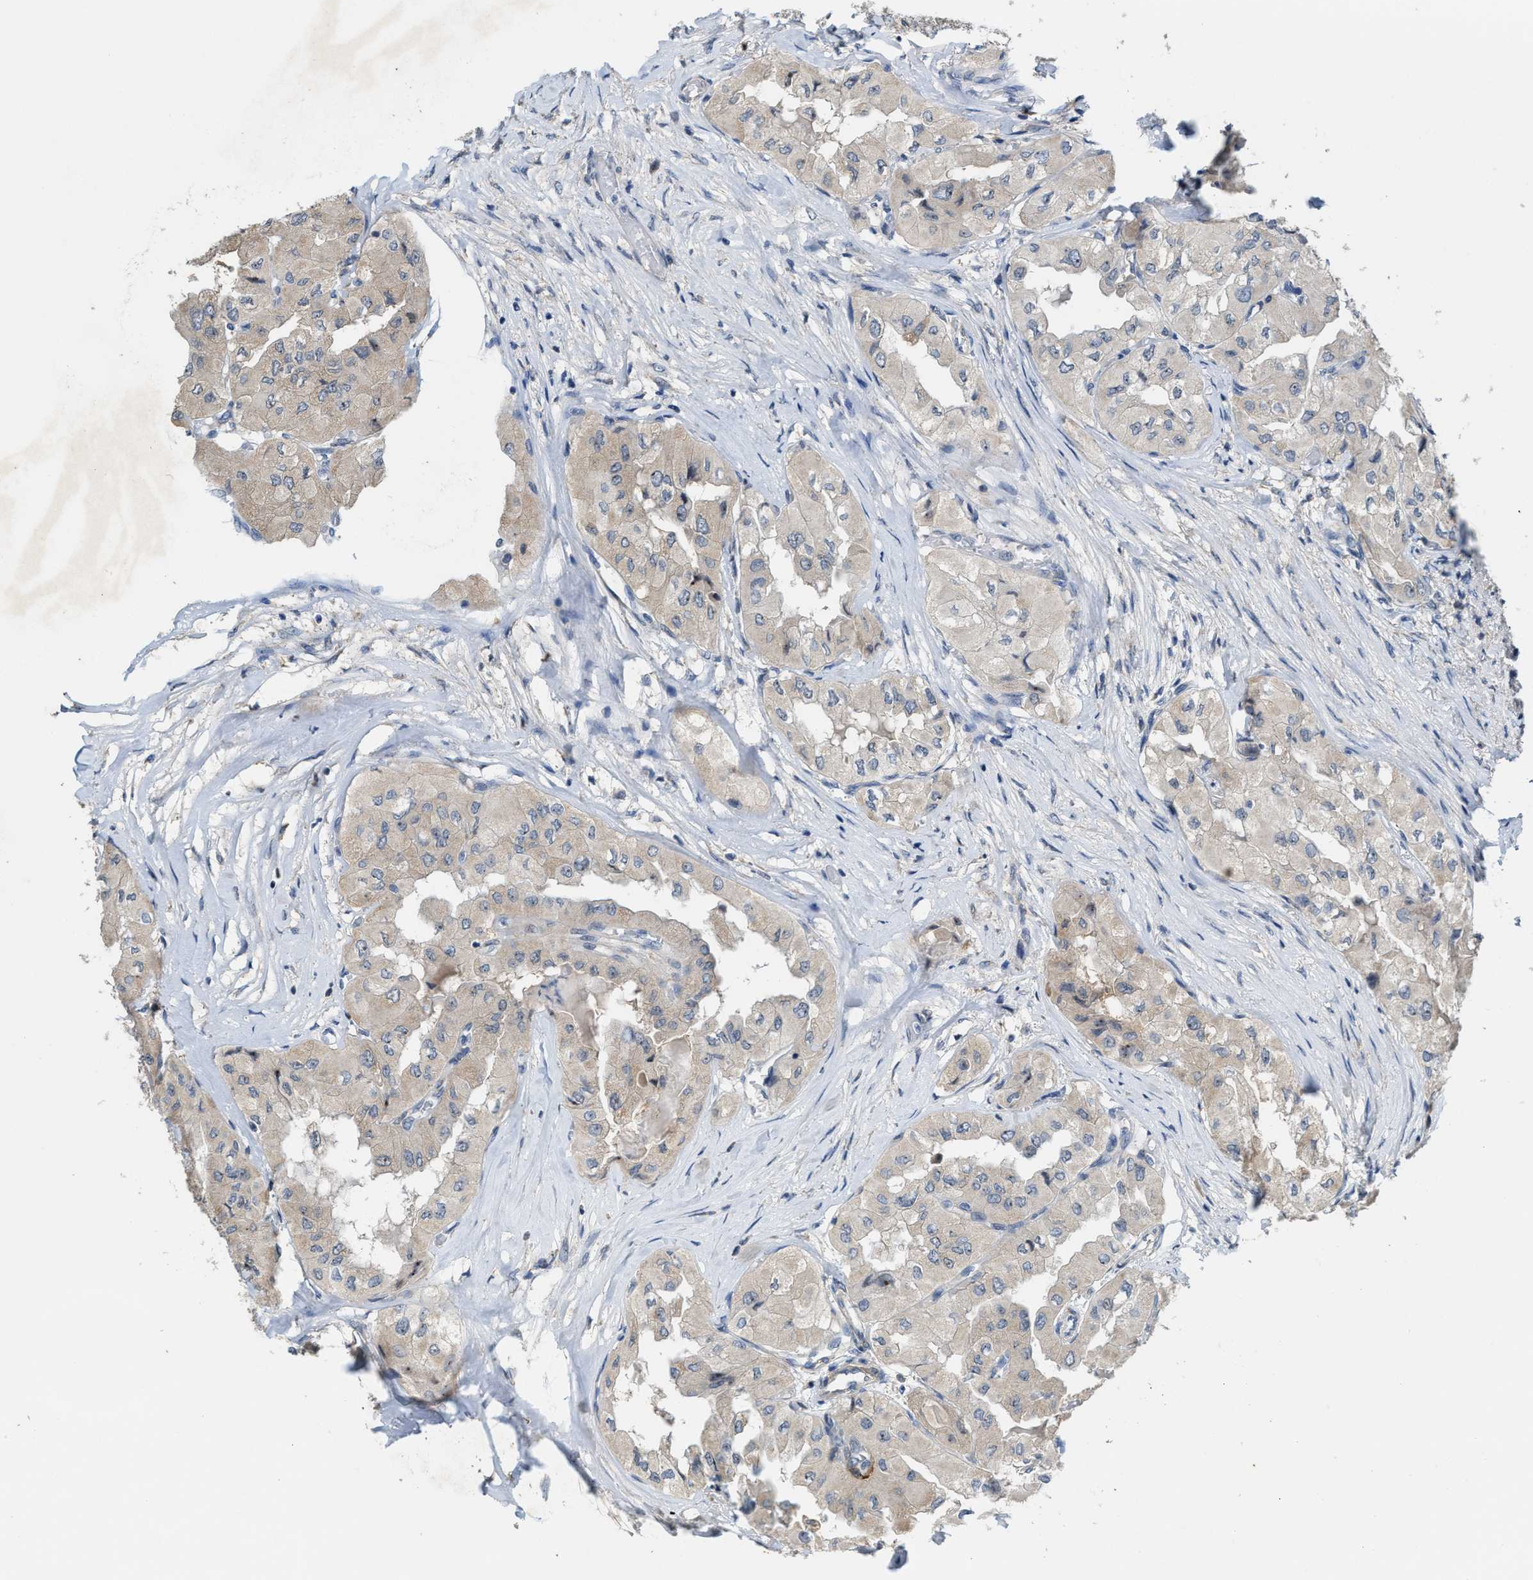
{"staining": {"intensity": "negative", "quantity": "none", "location": "none"}, "tissue": "thyroid cancer", "cell_type": "Tumor cells", "image_type": "cancer", "snomed": [{"axis": "morphology", "description": "Papillary adenocarcinoma, NOS"}, {"axis": "topography", "description": "Thyroid gland"}], "caption": "Immunohistochemical staining of human thyroid cancer (papillary adenocarcinoma) displays no significant positivity in tumor cells.", "gene": "ZNF783", "patient": {"sex": "female", "age": 59}}